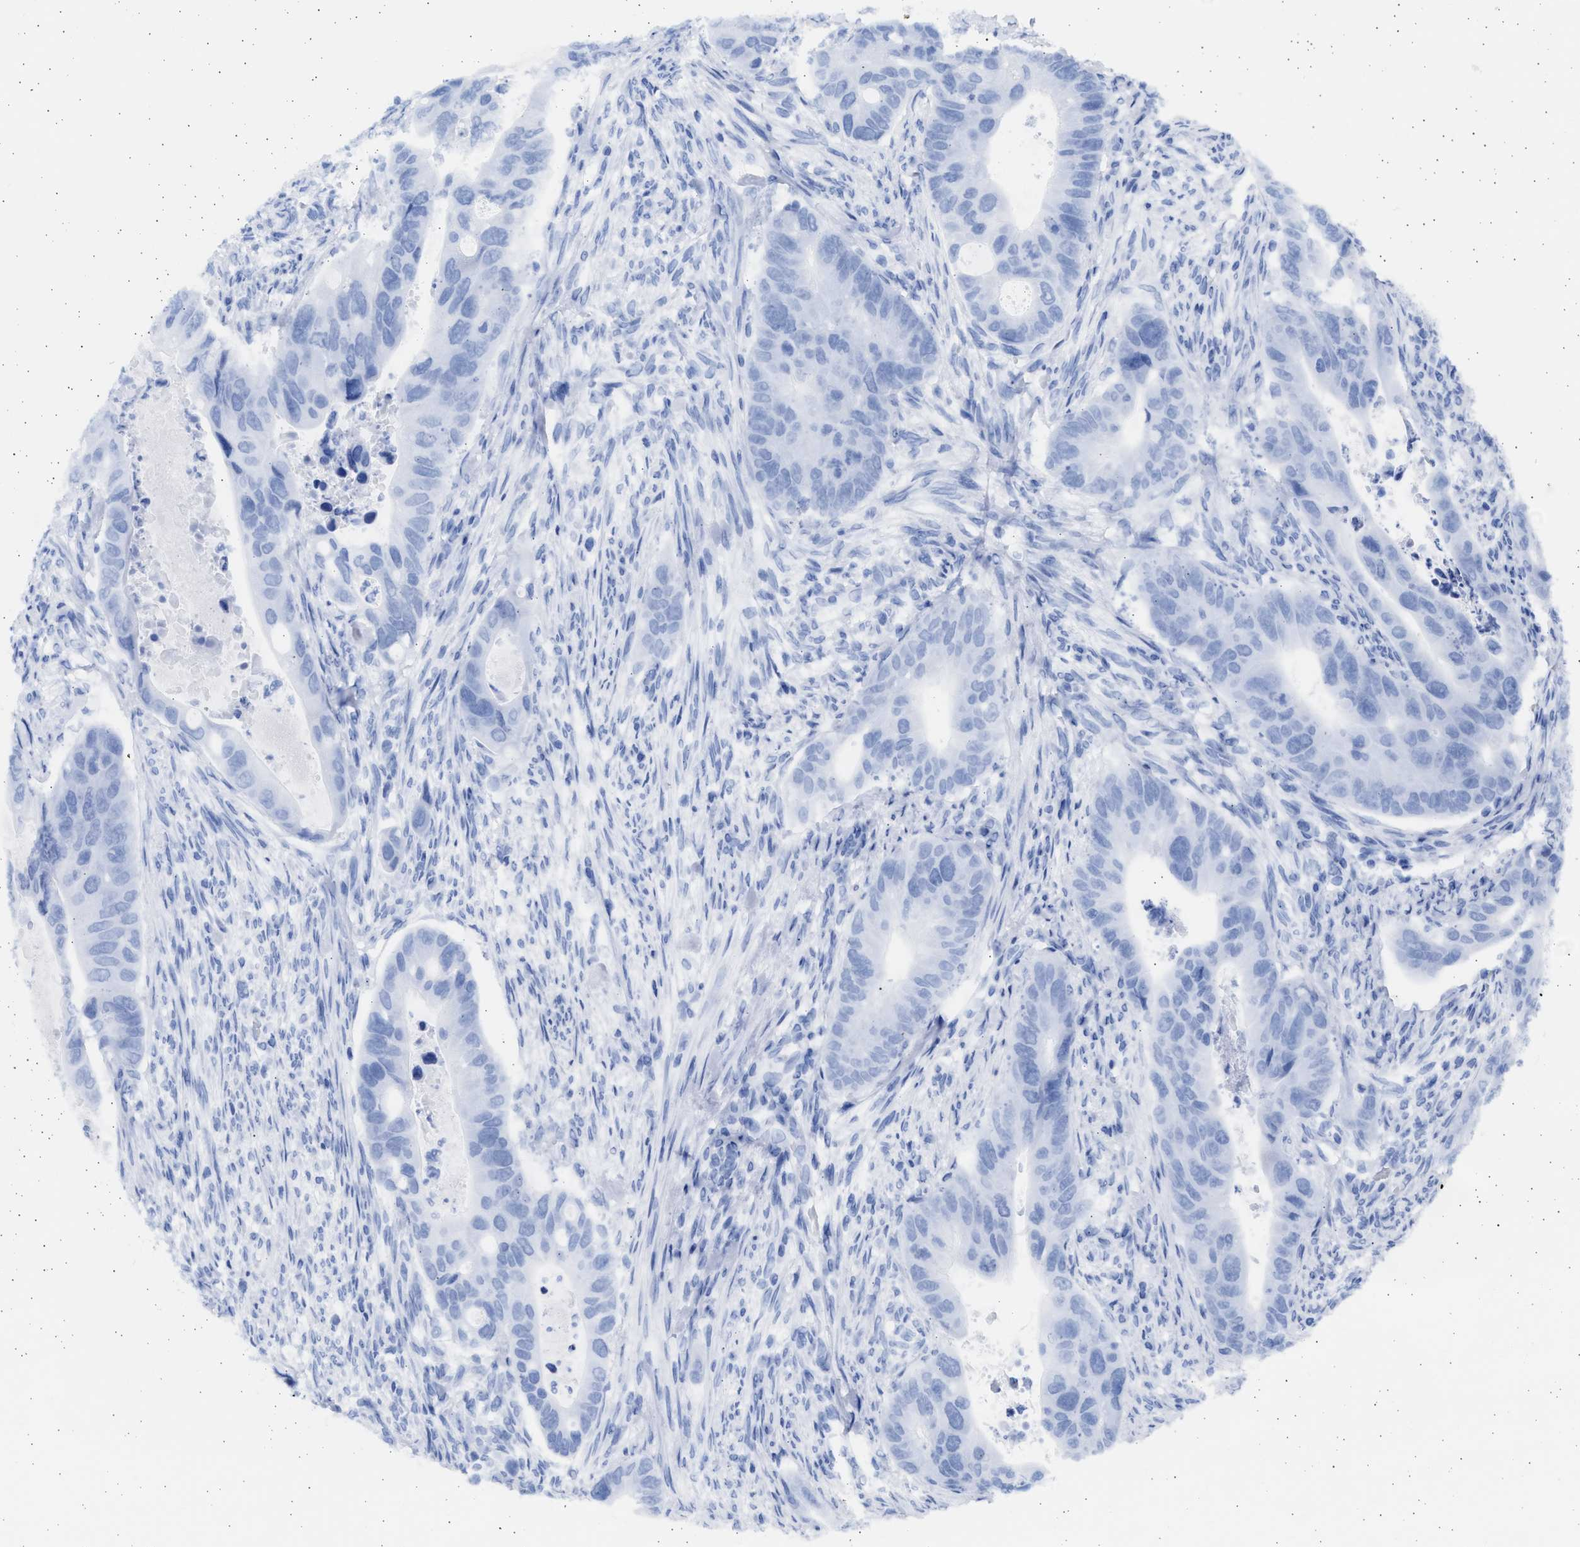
{"staining": {"intensity": "negative", "quantity": "none", "location": "none"}, "tissue": "colorectal cancer", "cell_type": "Tumor cells", "image_type": "cancer", "snomed": [{"axis": "morphology", "description": "Adenocarcinoma, NOS"}, {"axis": "topography", "description": "Rectum"}], "caption": "A photomicrograph of colorectal cancer (adenocarcinoma) stained for a protein demonstrates no brown staining in tumor cells. (DAB immunohistochemistry (IHC), high magnification).", "gene": "ALDOC", "patient": {"sex": "female", "age": 57}}